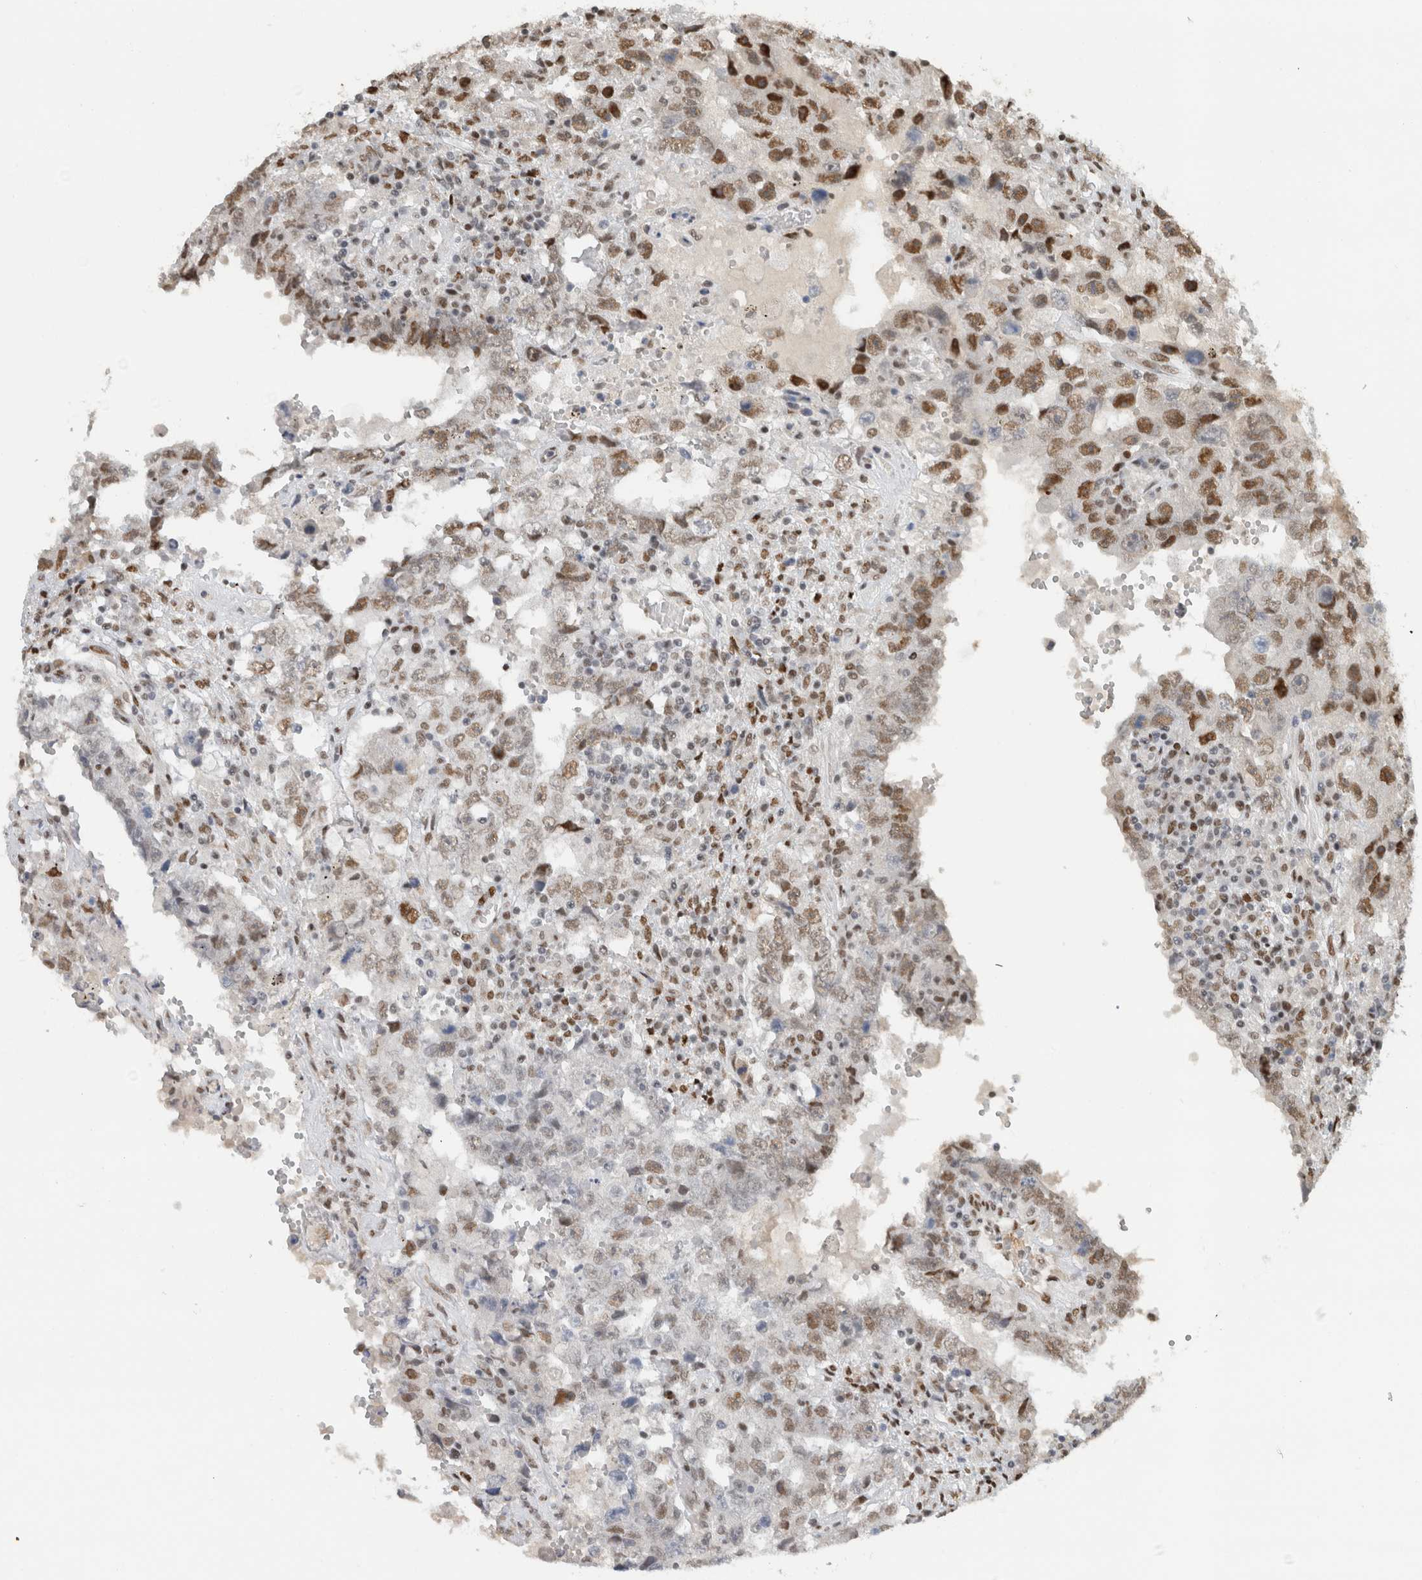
{"staining": {"intensity": "moderate", "quantity": ">75%", "location": "nuclear"}, "tissue": "testis cancer", "cell_type": "Tumor cells", "image_type": "cancer", "snomed": [{"axis": "morphology", "description": "Carcinoma, Embryonal, NOS"}, {"axis": "topography", "description": "Testis"}], "caption": "Immunohistochemistry micrograph of neoplastic tissue: human testis cancer (embryonal carcinoma) stained using IHC exhibits medium levels of moderate protein expression localized specifically in the nuclear of tumor cells, appearing as a nuclear brown color.", "gene": "HNRNPR", "patient": {"sex": "male", "age": 26}}